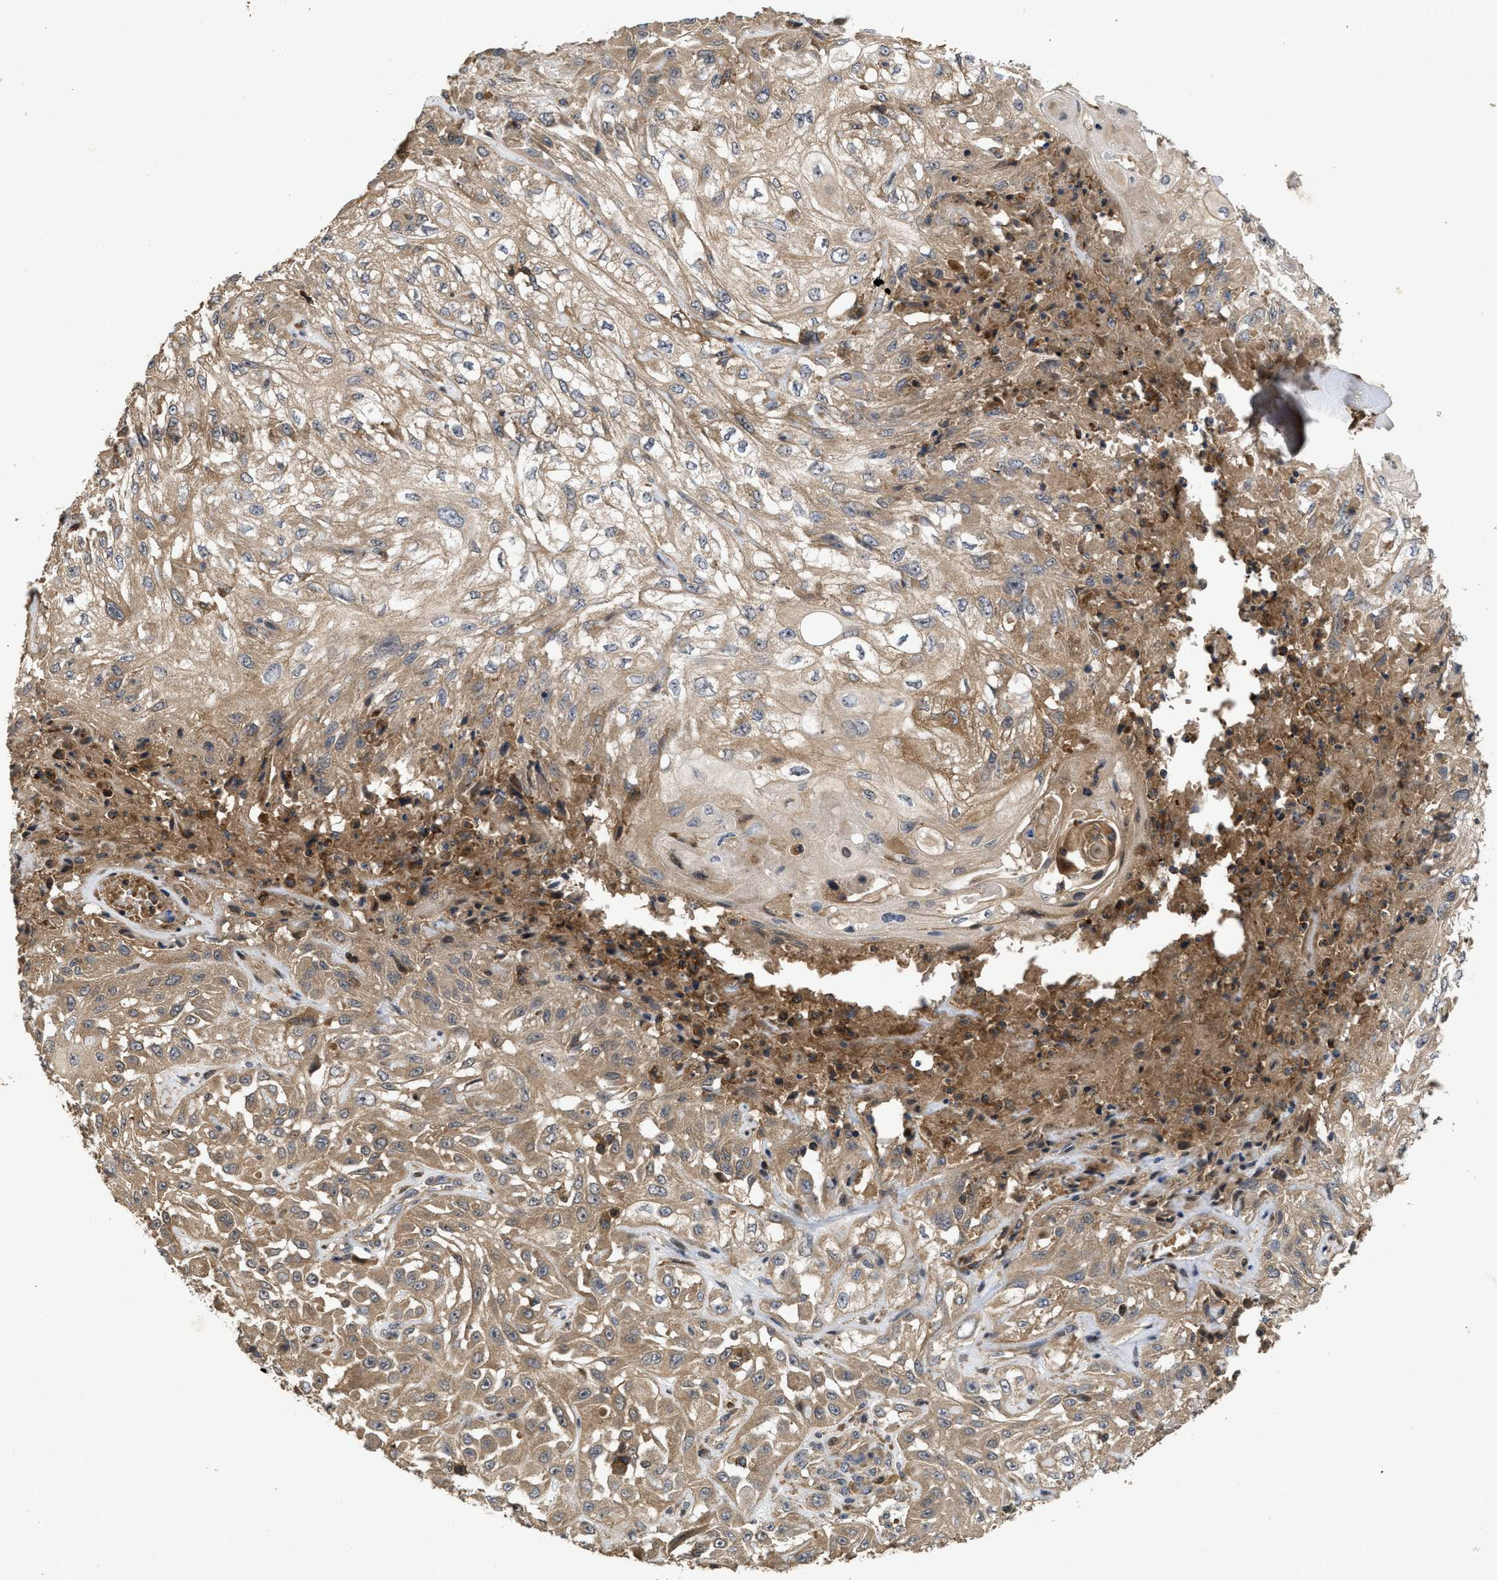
{"staining": {"intensity": "moderate", "quantity": ">75%", "location": "cytoplasmic/membranous"}, "tissue": "skin cancer", "cell_type": "Tumor cells", "image_type": "cancer", "snomed": [{"axis": "morphology", "description": "Squamous cell carcinoma, NOS"}, {"axis": "morphology", "description": "Squamous cell carcinoma, metastatic, NOS"}, {"axis": "topography", "description": "Skin"}, {"axis": "topography", "description": "Lymph node"}], "caption": "IHC of human skin cancer (metastatic squamous cell carcinoma) displays medium levels of moderate cytoplasmic/membranous staining in approximately >75% of tumor cells. The staining was performed using DAB (3,3'-diaminobenzidine), with brown indicating positive protein expression. Nuclei are stained blue with hematoxylin.", "gene": "CBR3", "patient": {"sex": "male", "age": 75}}